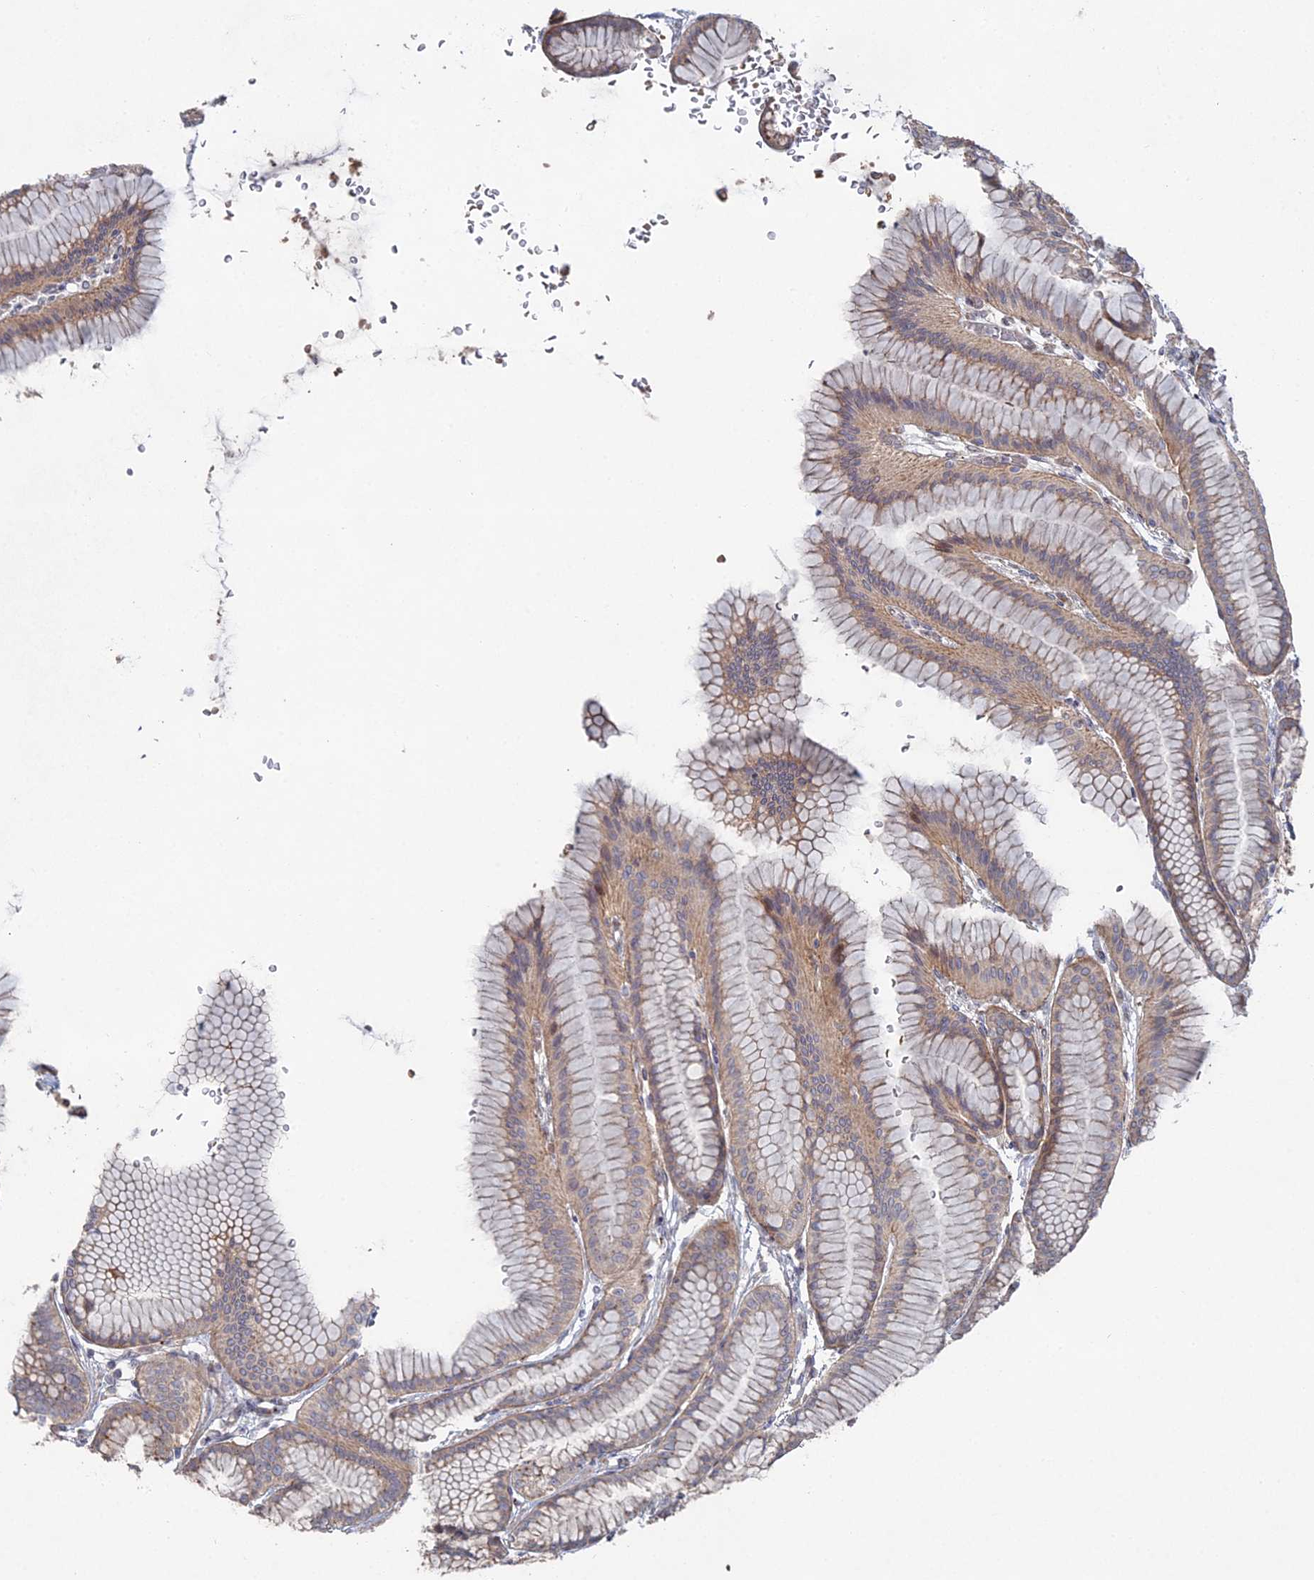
{"staining": {"intensity": "moderate", "quantity": ">75%", "location": "cytoplasmic/membranous"}, "tissue": "stomach", "cell_type": "Glandular cells", "image_type": "normal", "snomed": [{"axis": "morphology", "description": "Normal tissue, NOS"}, {"axis": "morphology", "description": "Adenocarcinoma, NOS"}, {"axis": "morphology", "description": "Adenocarcinoma, High grade"}, {"axis": "topography", "description": "Stomach, upper"}, {"axis": "topography", "description": "Stomach"}], "caption": "There is medium levels of moderate cytoplasmic/membranous staining in glandular cells of benign stomach, as demonstrated by immunohistochemical staining (brown color).", "gene": "SGMS1", "patient": {"sex": "female", "age": 65}}